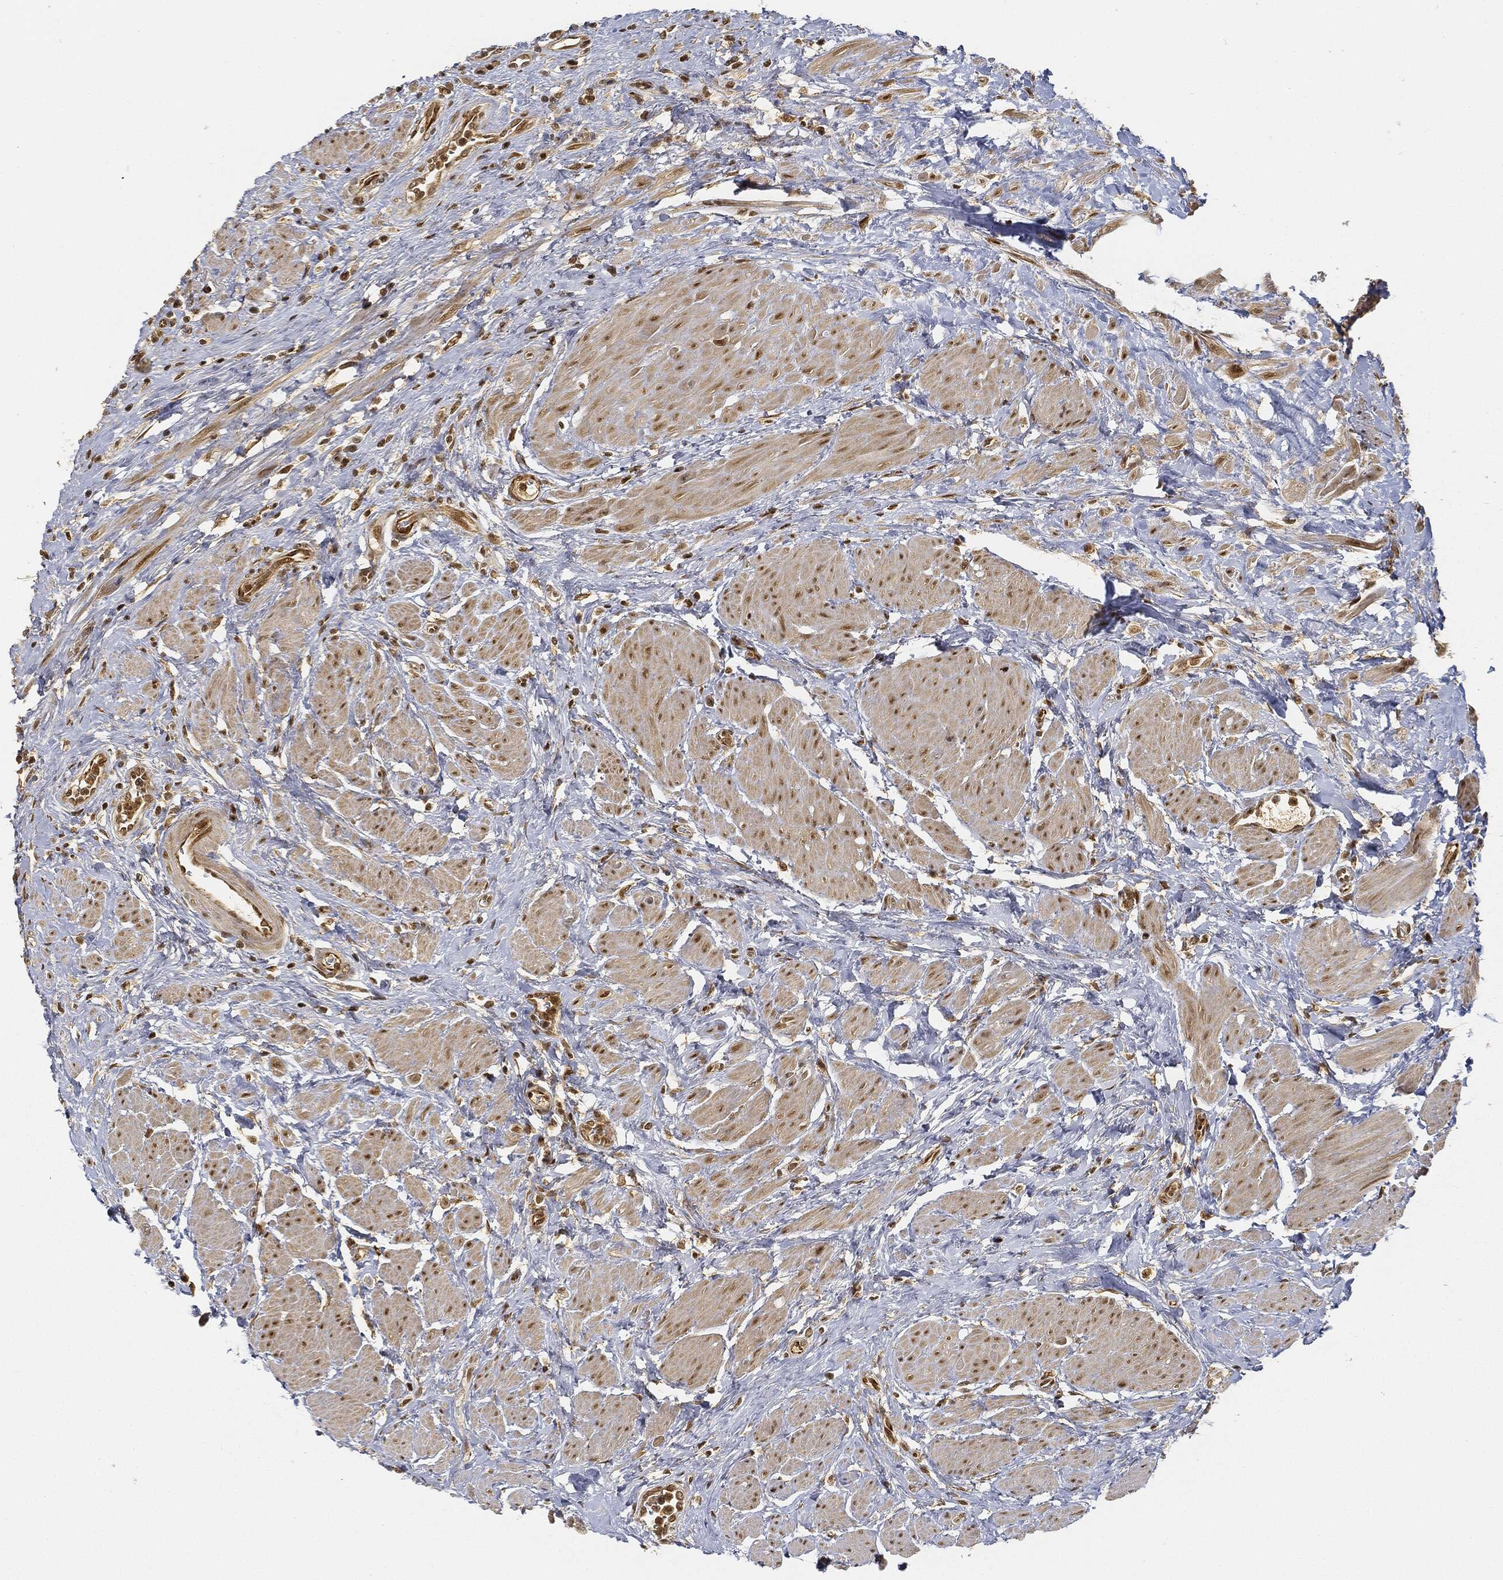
{"staining": {"intensity": "moderate", "quantity": "<25%", "location": "nuclear"}, "tissue": "urothelial cancer", "cell_type": "Tumor cells", "image_type": "cancer", "snomed": [{"axis": "morphology", "description": "Urothelial carcinoma, High grade"}, {"axis": "topography", "description": "Urinary bladder"}], "caption": "Urothelial cancer stained with a protein marker shows moderate staining in tumor cells.", "gene": "CIB1", "patient": {"sex": "female", "age": 41}}